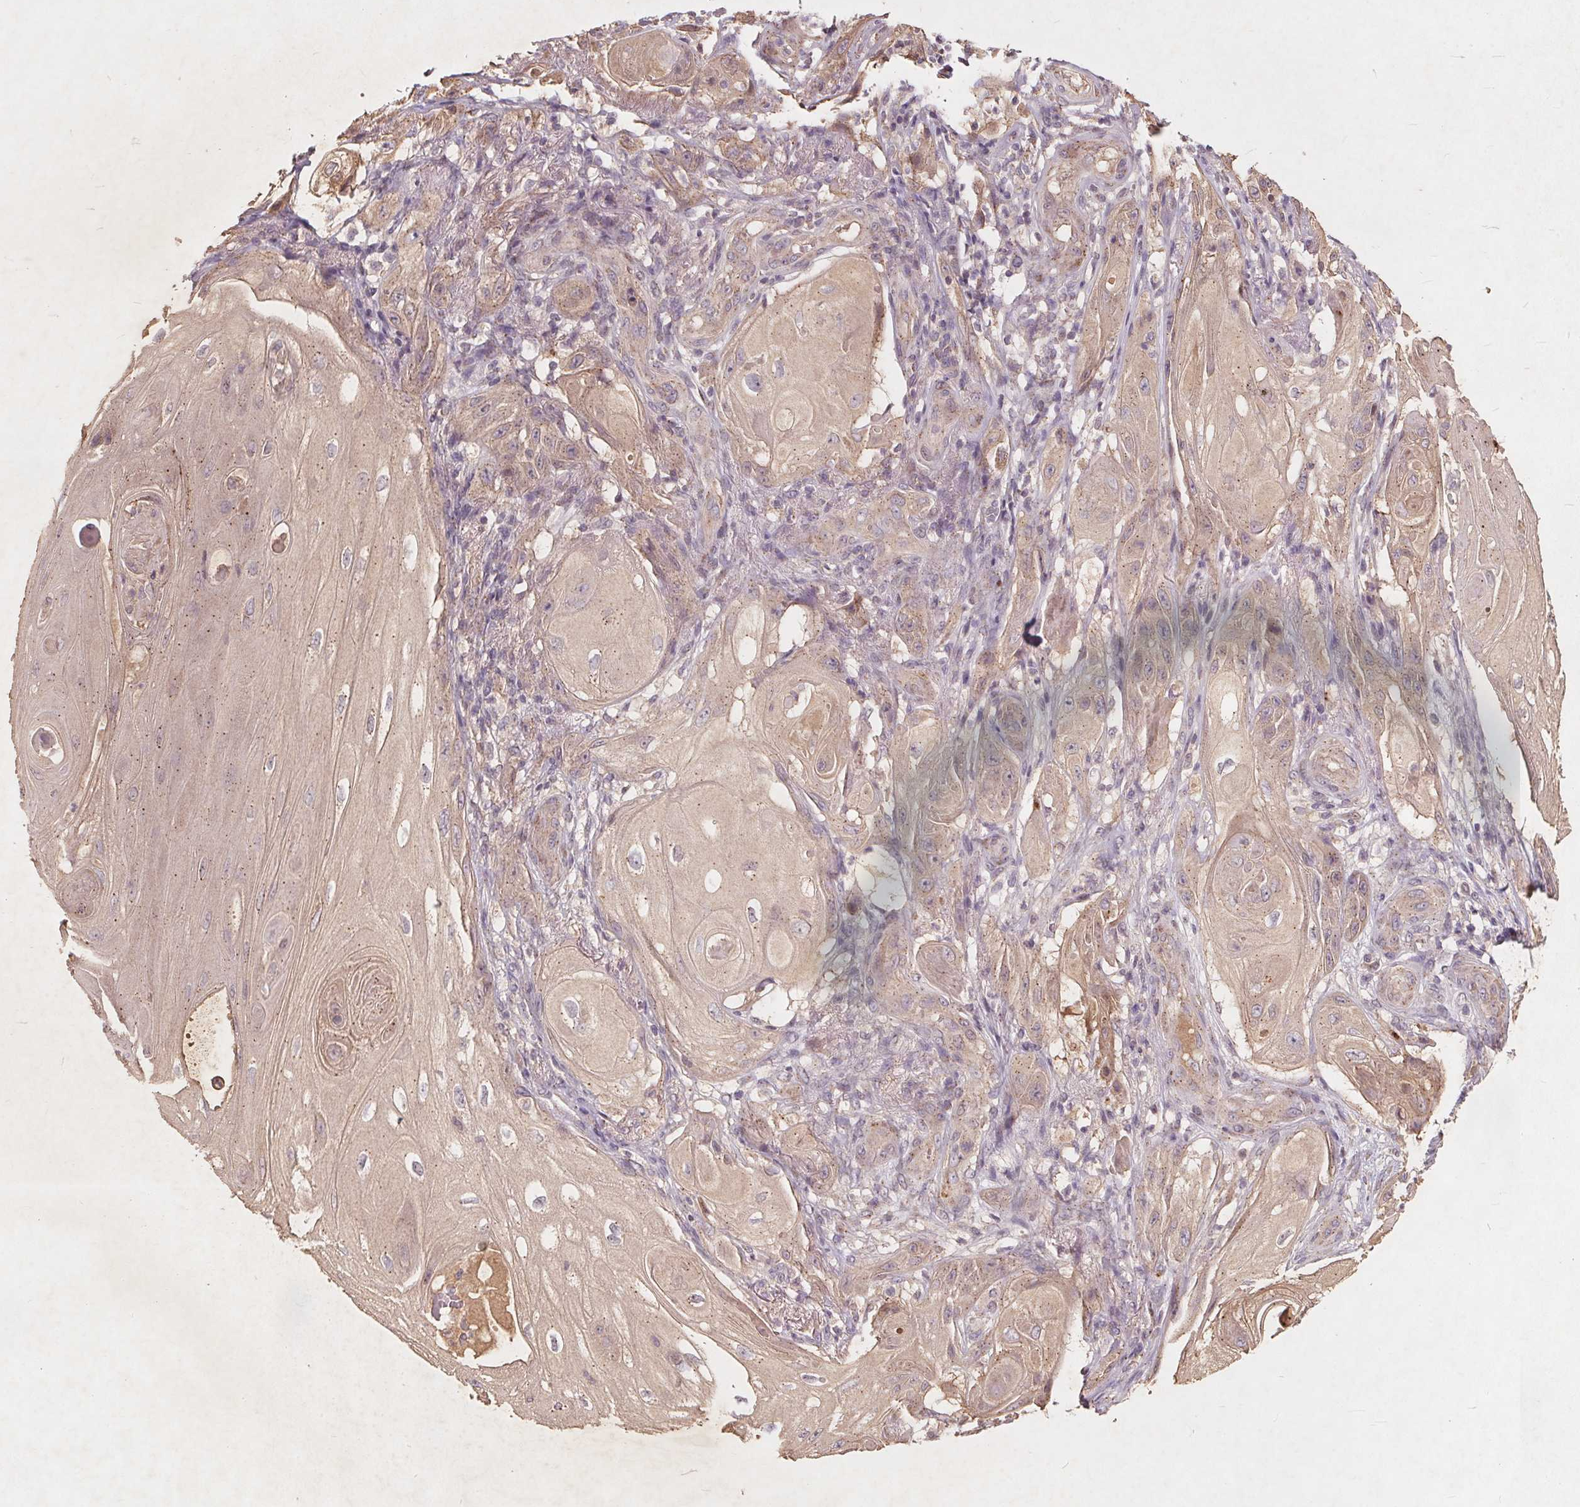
{"staining": {"intensity": "weak", "quantity": "<25%", "location": "cytoplasmic/membranous"}, "tissue": "skin cancer", "cell_type": "Tumor cells", "image_type": "cancer", "snomed": [{"axis": "morphology", "description": "Squamous cell carcinoma, NOS"}, {"axis": "topography", "description": "Skin"}], "caption": "DAB immunohistochemical staining of human skin cancer (squamous cell carcinoma) displays no significant expression in tumor cells.", "gene": "CSNK1G2", "patient": {"sex": "male", "age": 62}}